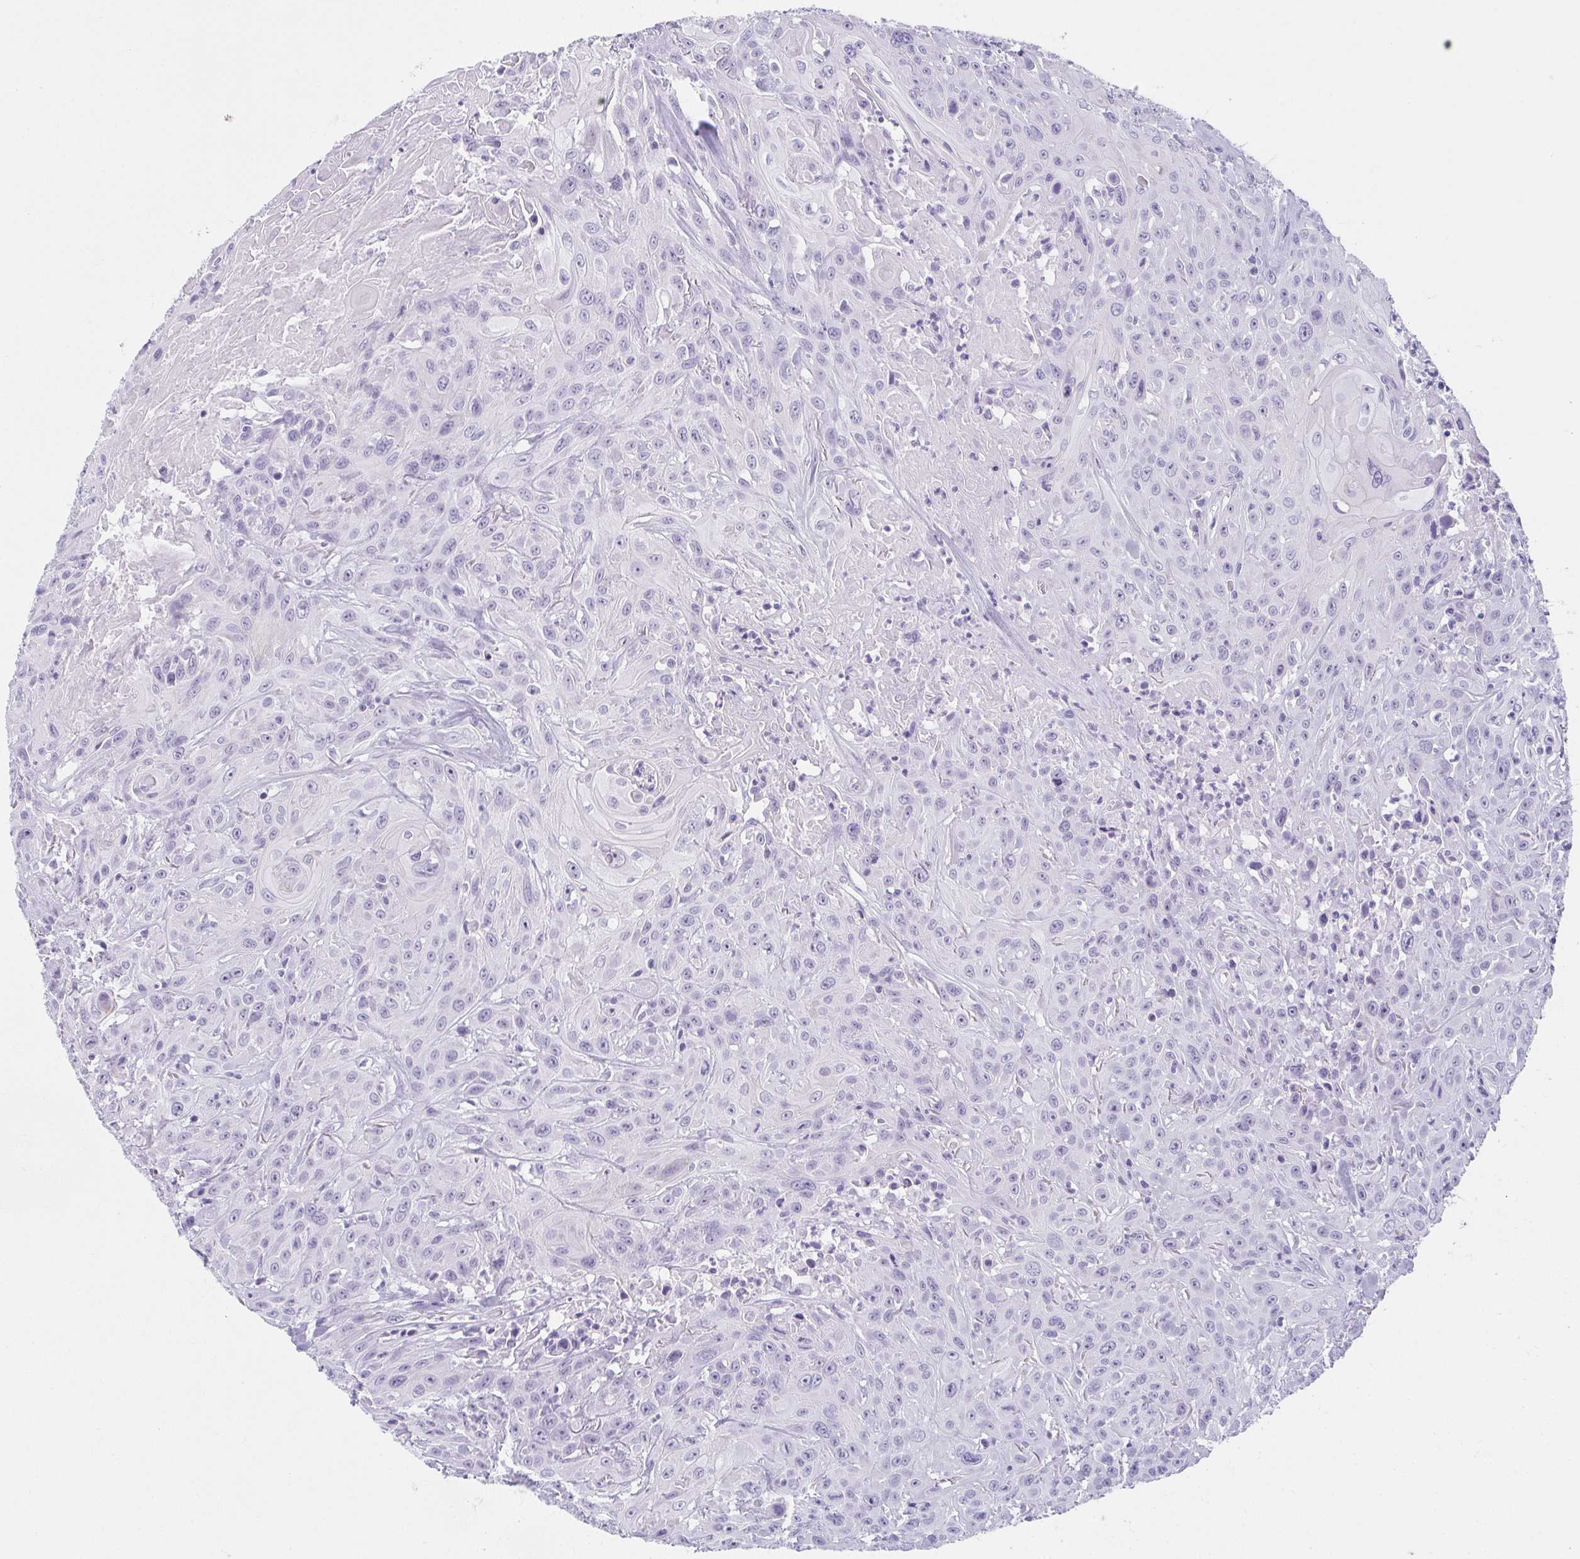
{"staining": {"intensity": "negative", "quantity": "none", "location": "none"}, "tissue": "head and neck cancer", "cell_type": "Tumor cells", "image_type": "cancer", "snomed": [{"axis": "morphology", "description": "Squamous cell carcinoma, NOS"}, {"axis": "topography", "description": "Skin"}, {"axis": "topography", "description": "Head-Neck"}], "caption": "An IHC histopathology image of head and neck squamous cell carcinoma is shown. There is no staining in tumor cells of head and neck squamous cell carcinoma.", "gene": "MOBP", "patient": {"sex": "male", "age": 80}}